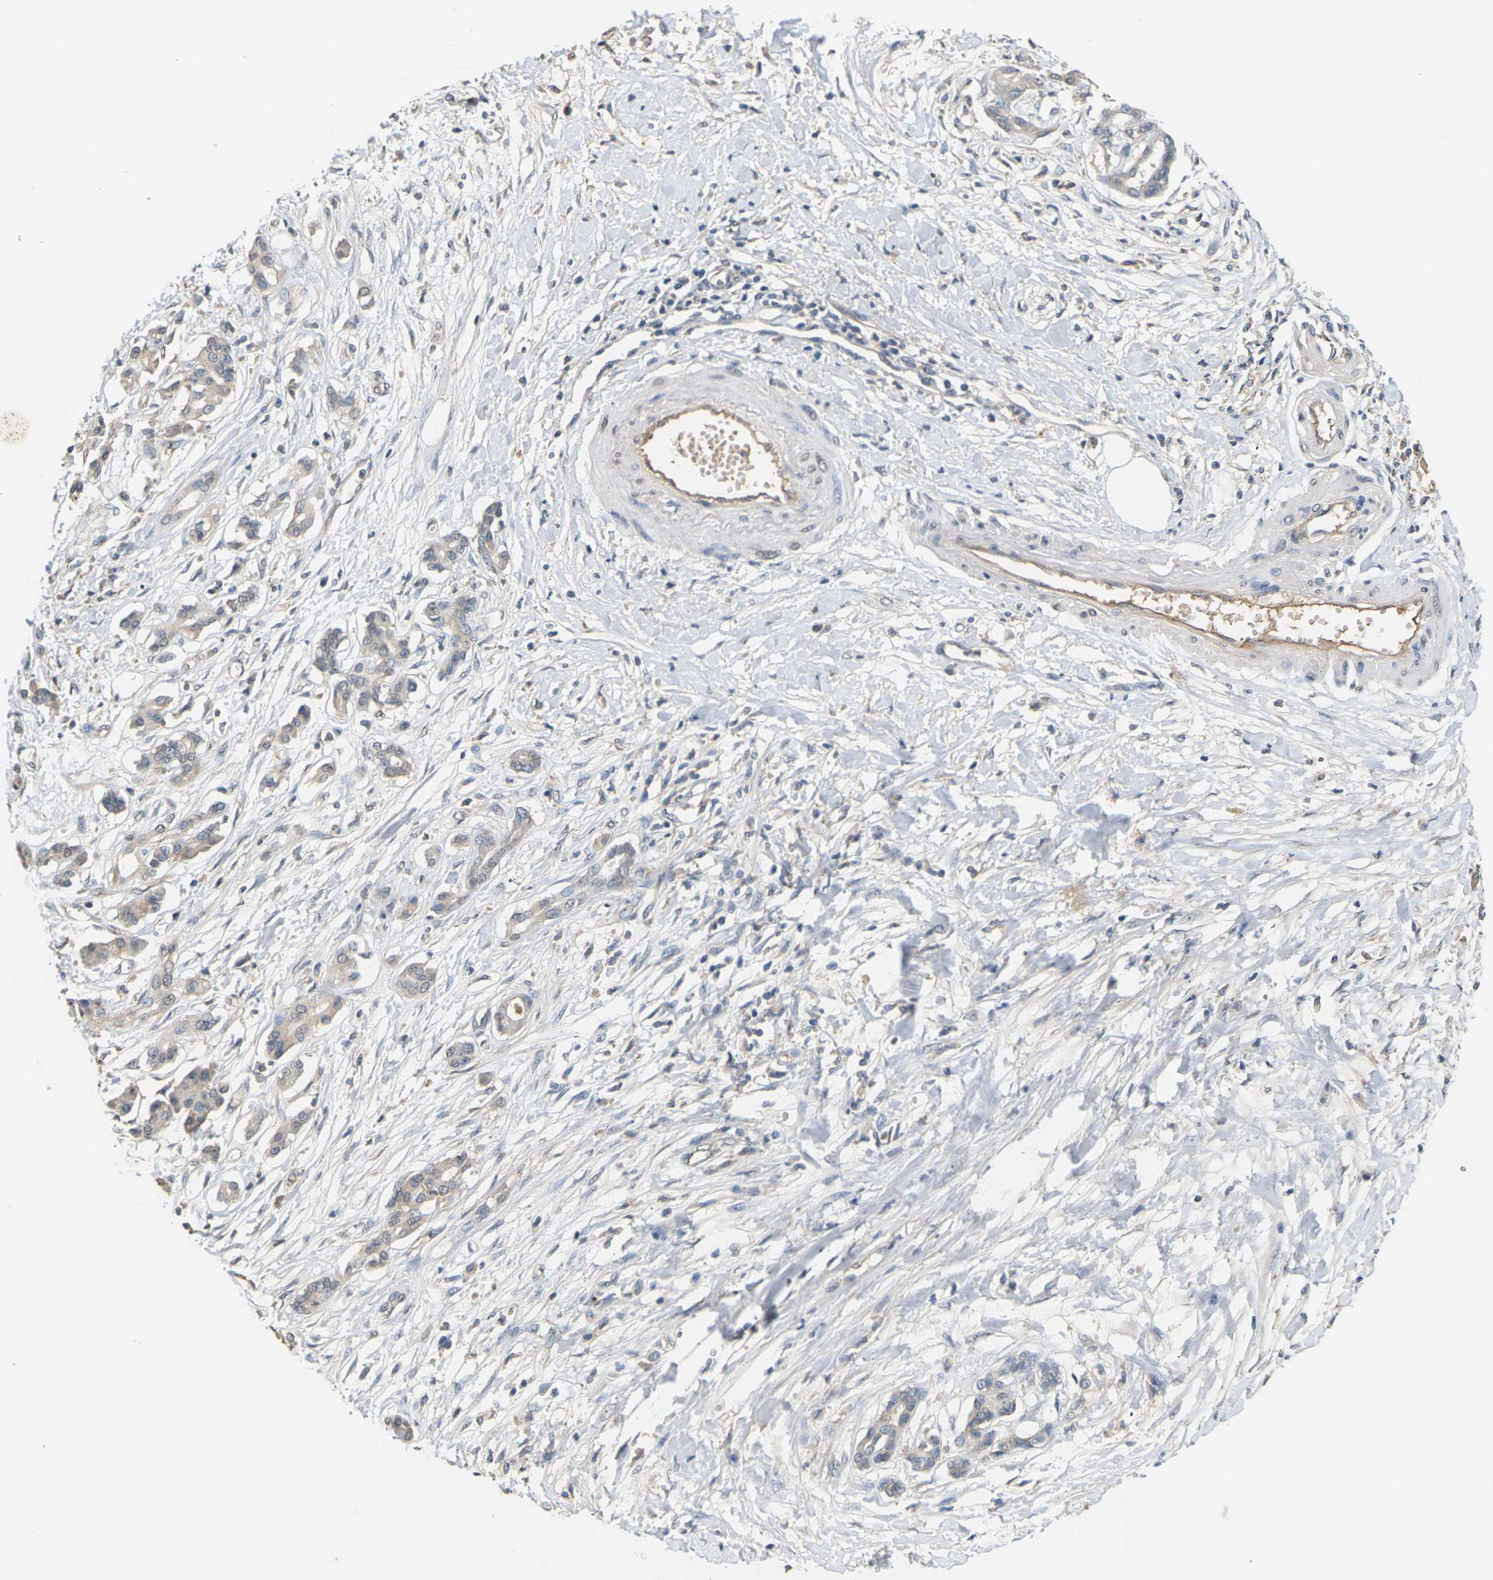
{"staining": {"intensity": "weak", "quantity": ">75%", "location": "cytoplasmic/membranous"}, "tissue": "pancreatic cancer", "cell_type": "Tumor cells", "image_type": "cancer", "snomed": [{"axis": "morphology", "description": "Adenocarcinoma, NOS"}, {"axis": "topography", "description": "Pancreas"}], "caption": "A high-resolution image shows immunohistochemistry (IHC) staining of pancreatic adenocarcinoma, which shows weak cytoplasmic/membranous positivity in approximately >75% of tumor cells.", "gene": "ITGA5", "patient": {"sex": "male", "age": 56}}